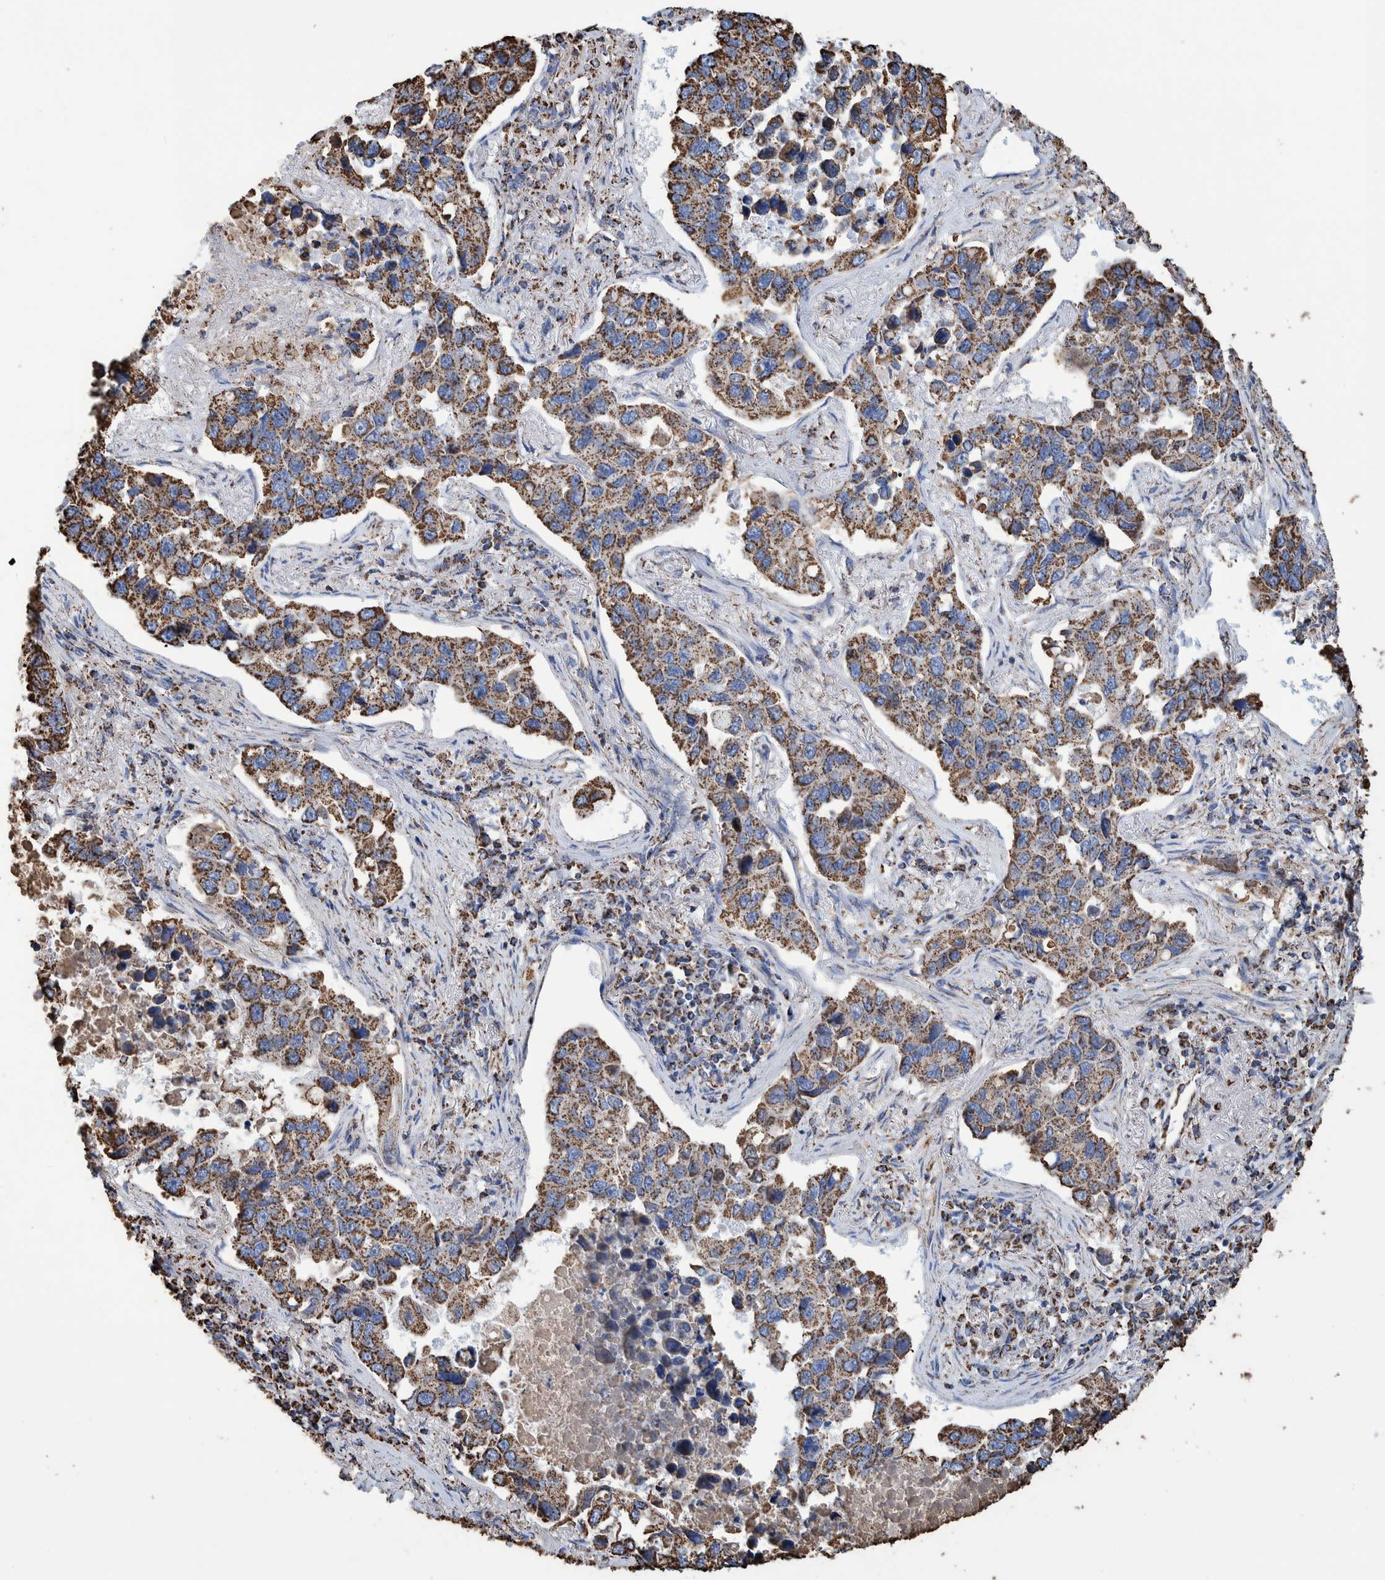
{"staining": {"intensity": "strong", "quantity": ">75%", "location": "cytoplasmic/membranous"}, "tissue": "lung cancer", "cell_type": "Tumor cells", "image_type": "cancer", "snomed": [{"axis": "morphology", "description": "Adenocarcinoma, NOS"}, {"axis": "topography", "description": "Lung"}], "caption": "Adenocarcinoma (lung) stained with DAB (3,3'-diaminobenzidine) immunohistochemistry (IHC) reveals high levels of strong cytoplasmic/membranous staining in approximately >75% of tumor cells.", "gene": "VPS26C", "patient": {"sex": "male", "age": 64}}